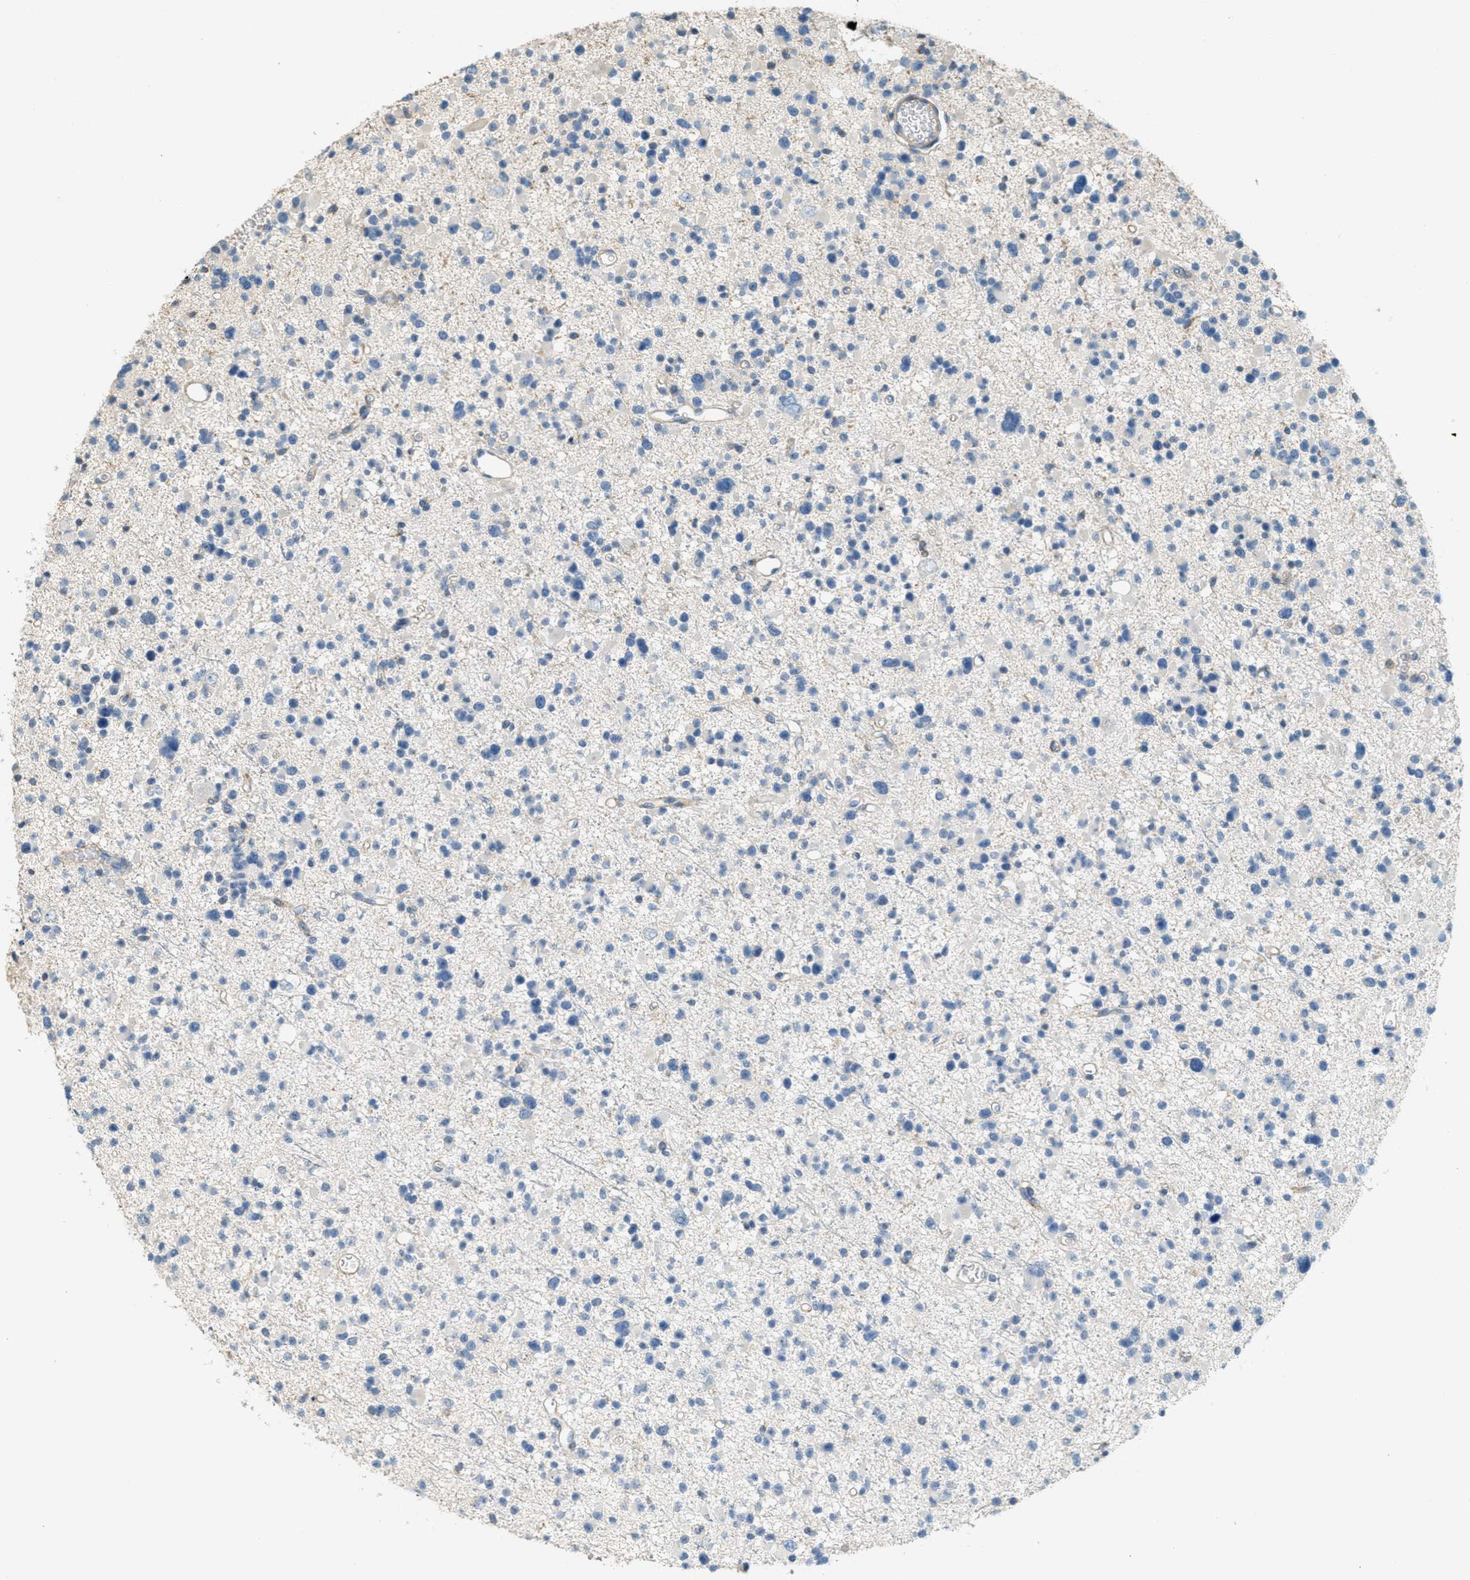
{"staining": {"intensity": "negative", "quantity": "none", "location": "none"}, "tissue": "glioma", "cell_type": "Tumor cells", "image_type": "cancer", "snomed": [{"axis": "morphology", "description": "Glioma, malignant, Low grade"}, {"axis": "topography", "description": "Brain"}], "caption": "High power microscopy image of an immunohistochemistry micrograph of low-grade glioma (malignant), revealing no significant positivity in tumor cells.", "gene": "ADCY5", "patient": {"sex": "female", "age": 22}}